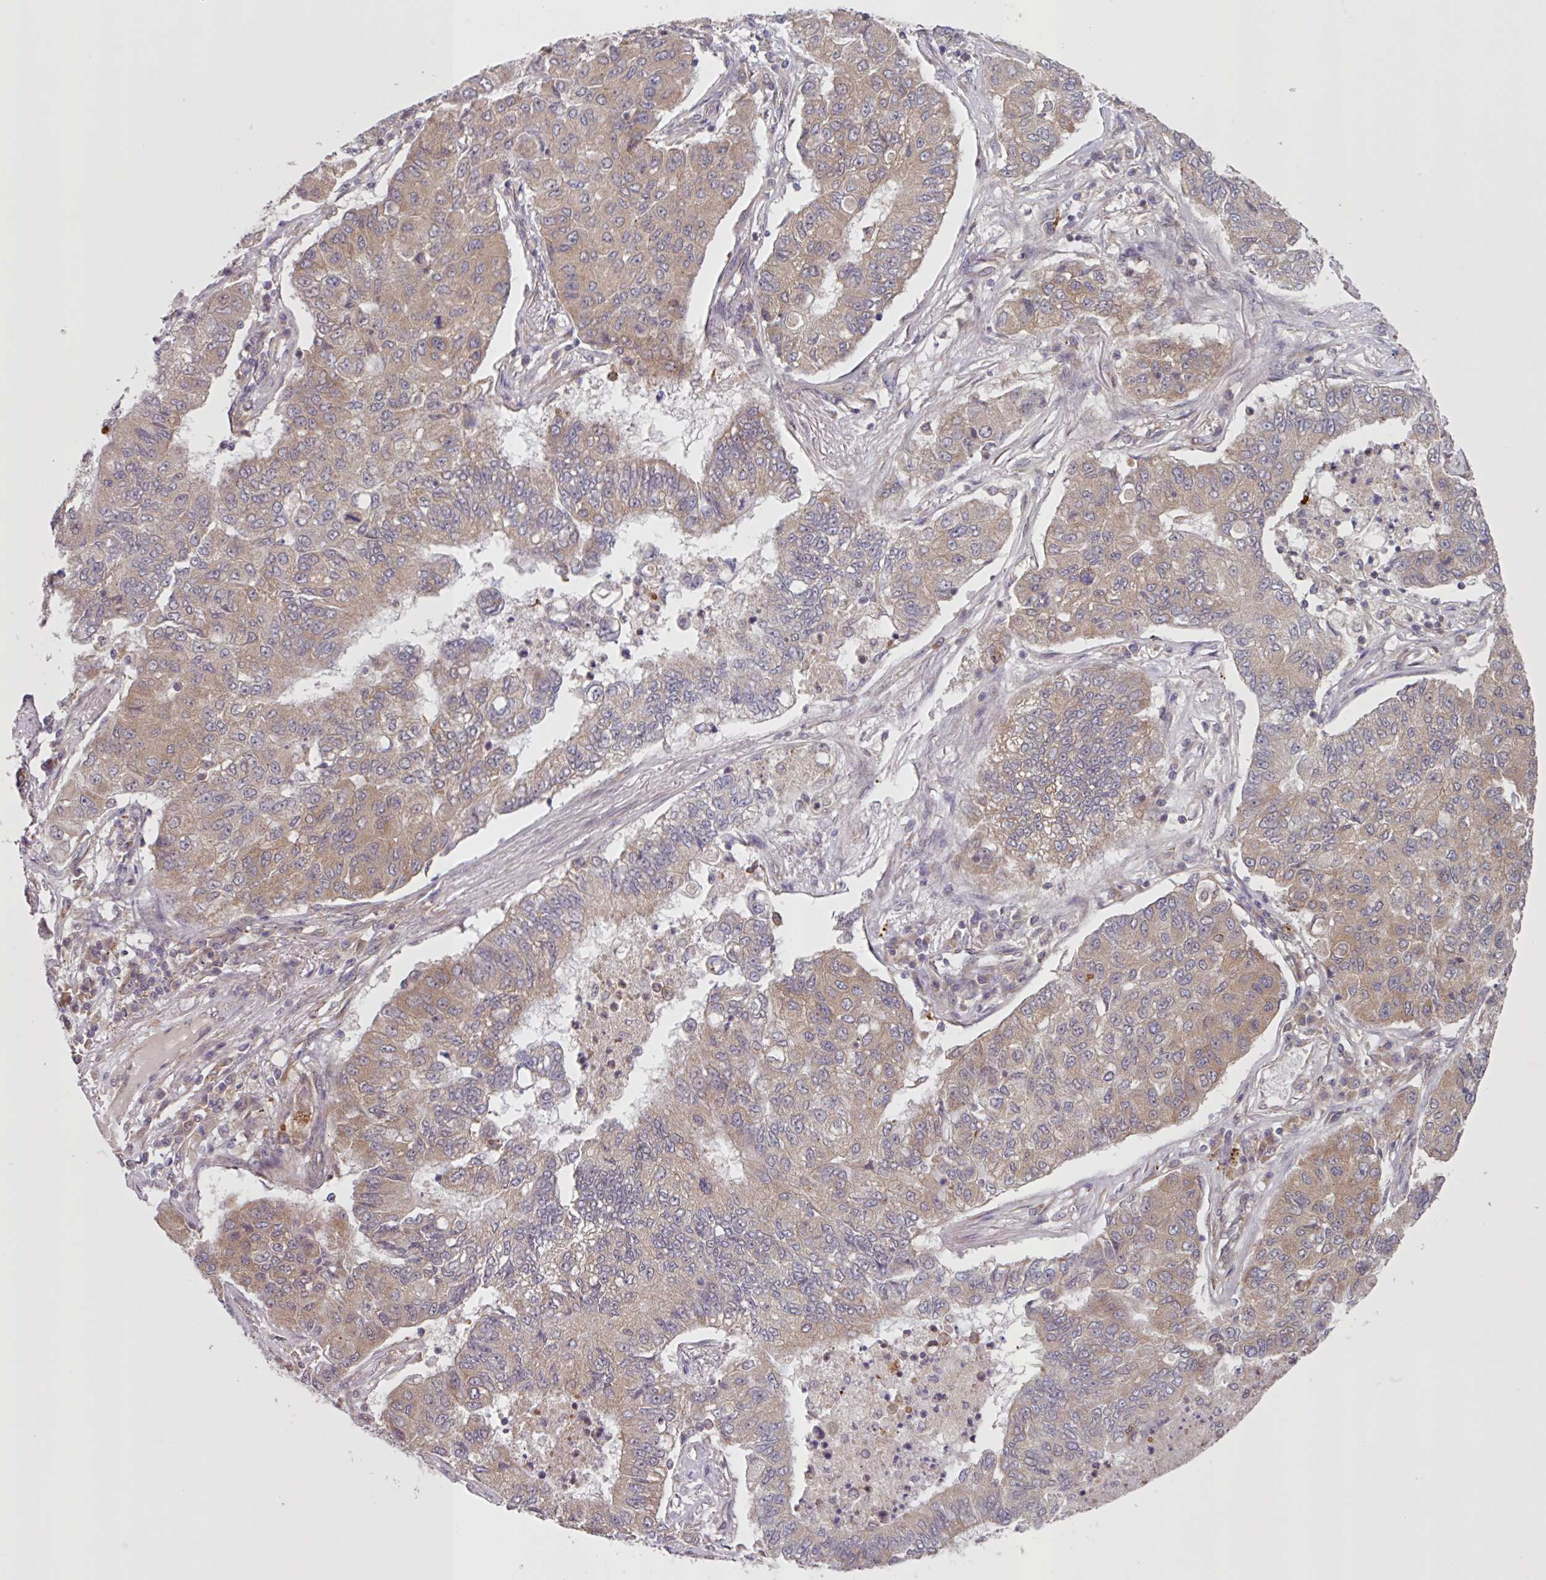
{"staining": {"intensity": "moderate", "quantity": "25%-75%", "location": "cytoplasmic/membranous"}, "tissue": "lung cancer", "cell_type": "Tumor cells", "image_type": "cancer", "snomed": [{"axis": "morphology", "description": "Squamous cell carcinoma, NOS"}, {"axis": "topography", "description": "Lung"}], "caption": "This image reveals immunohistochemistry (IHC) staining of lung squamous cell carcinoma, with medium moderate cytoplasmic/membranous staining in approximately 25%-75% of tumor cells.", "gene": "CAMLG", "patient": {"sex": "male", "age": 74}}